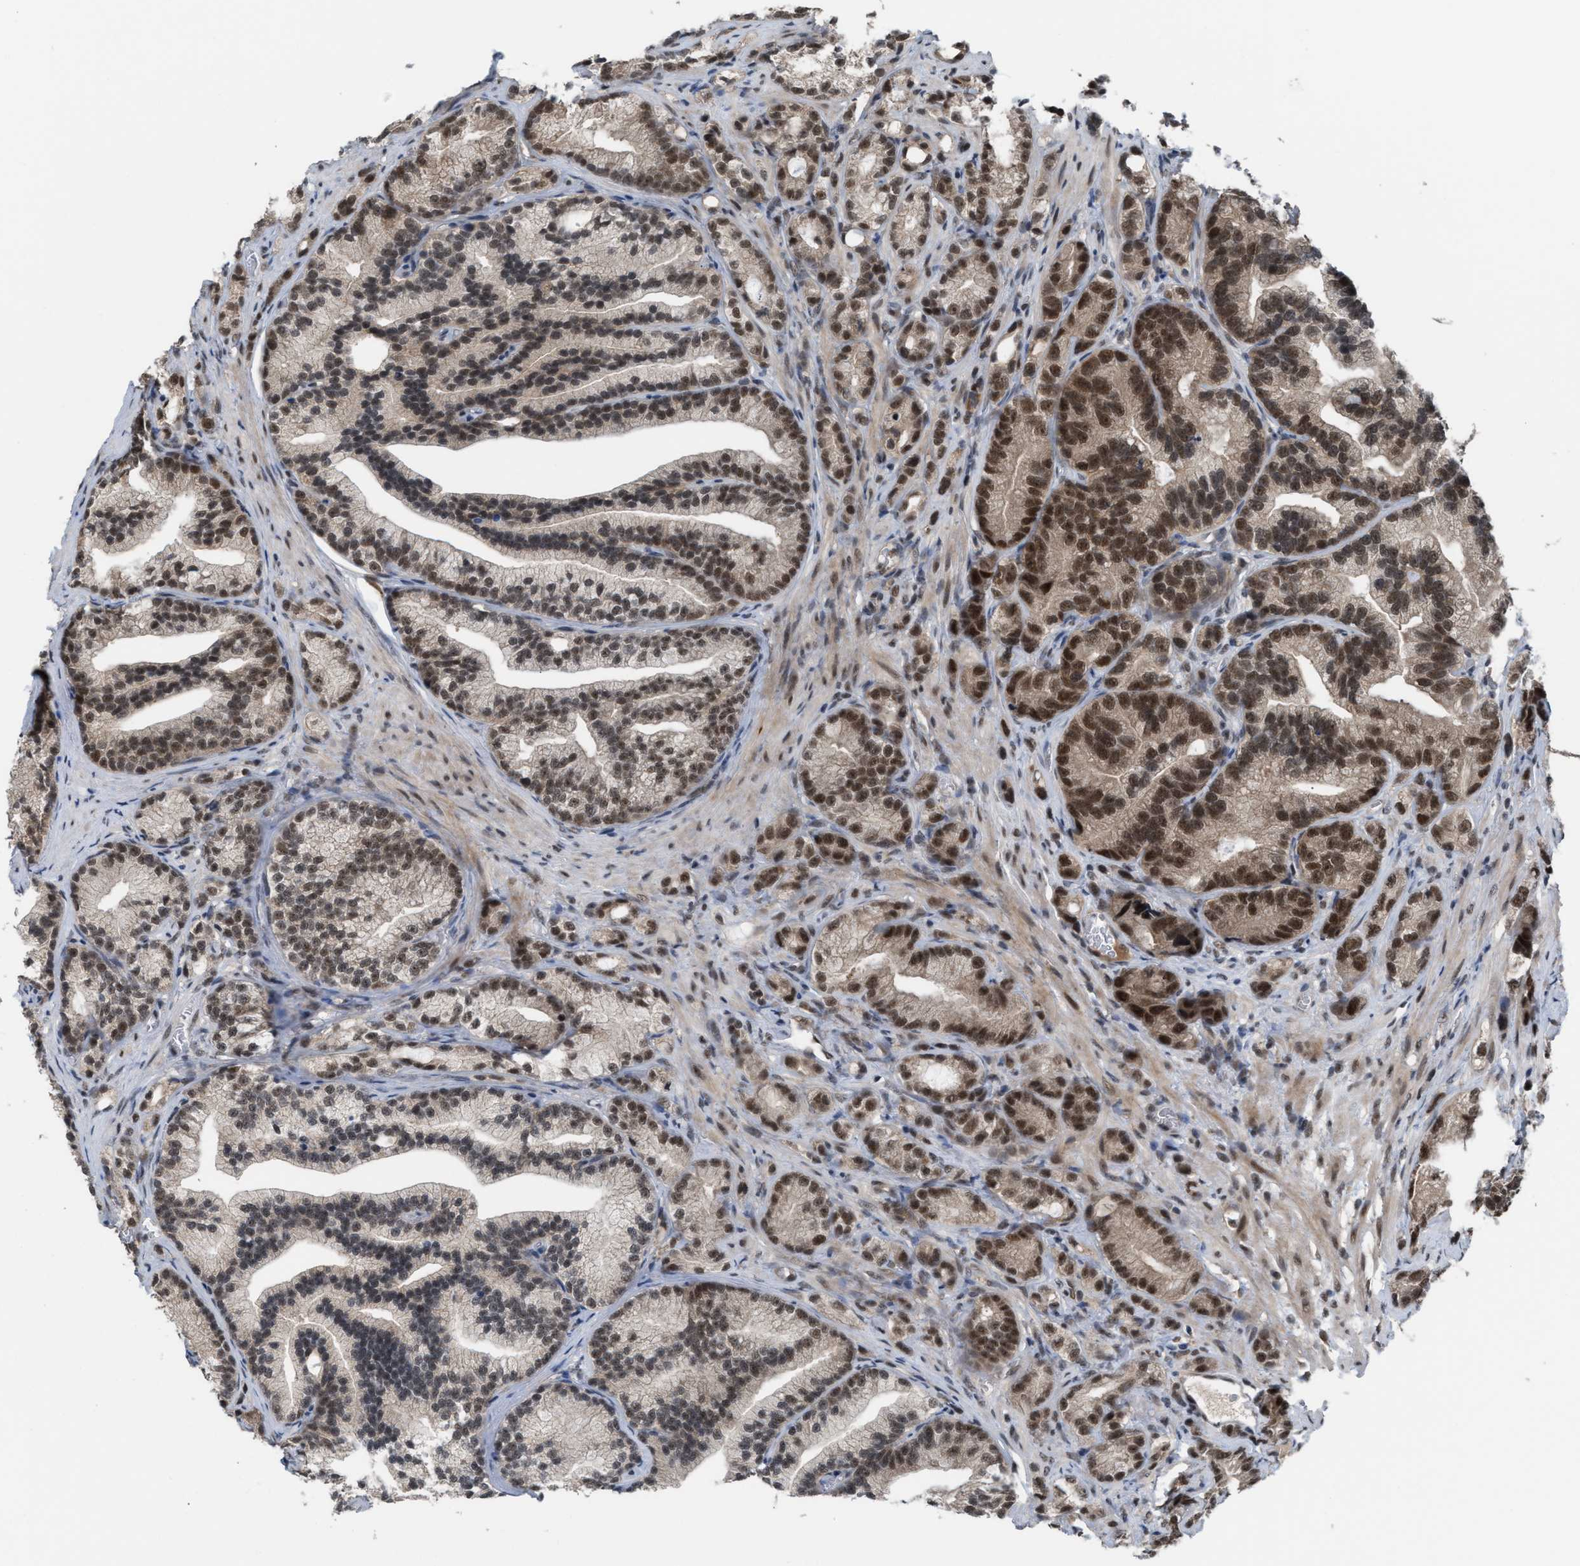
{"staining": {"intensity": "strong", "quantity": "25%-75%", "location": "nuclear"}, "tissue": "prostate cancer", "cell_type": "Tumor cells", "image_type": "cancer", "snomed": [{"axis": "morphology", "description": "Adenocarcinoma, Low grade"}, {"axis": "topography", "description": "Prostate"}], "caption": "This image exhibits IHC staining of human adenocarcinoma (low-grade) (prostate), with high strong nuclear expression in approximately 25%-75% of tumor cells.", "gene": "PRPF4", "patient": {"sex": "male", "age": 89}}